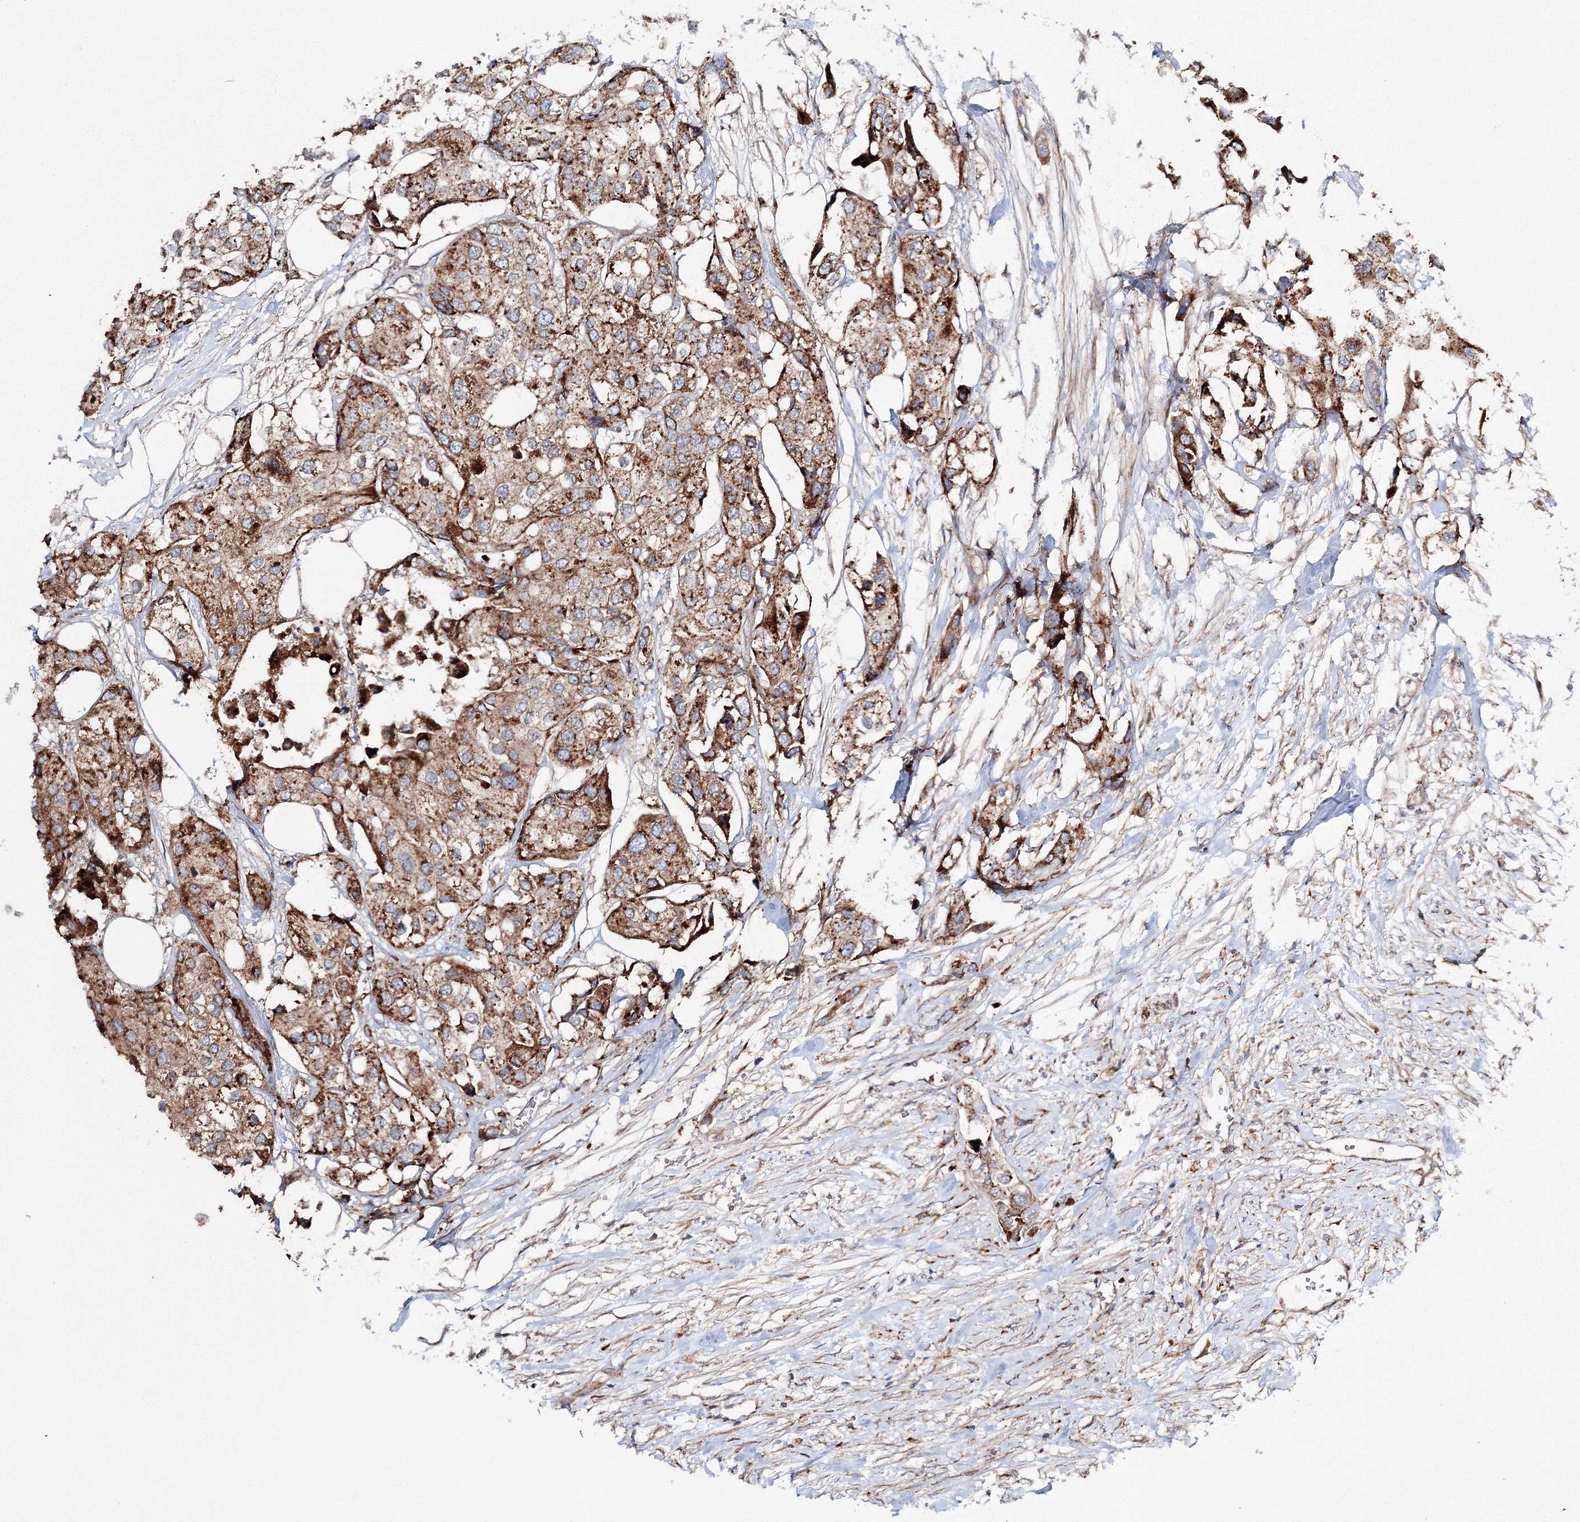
{"staining": {"intensity": "moderate", "quantity": ">75%", "location": "cytoplasmic/membranous"}, "tissue": "urothelial cancer", "cell_type": "Tumor cells", "image_type": "cancer", "snomed": [{"axis": "morphology", "description": "Urothelial carcinoma, High grade"}, {"axis": "topography", "description": "Urinary bladder"}], "caption": "High-power microscopy captured an IHC photomicrograph of urothelial cancer, revealing moderate cytoplasmic/membranous staining in about >75% of tumor cells.", "gene": "DDO", "patient": {"sex": "male", "age": 64}}